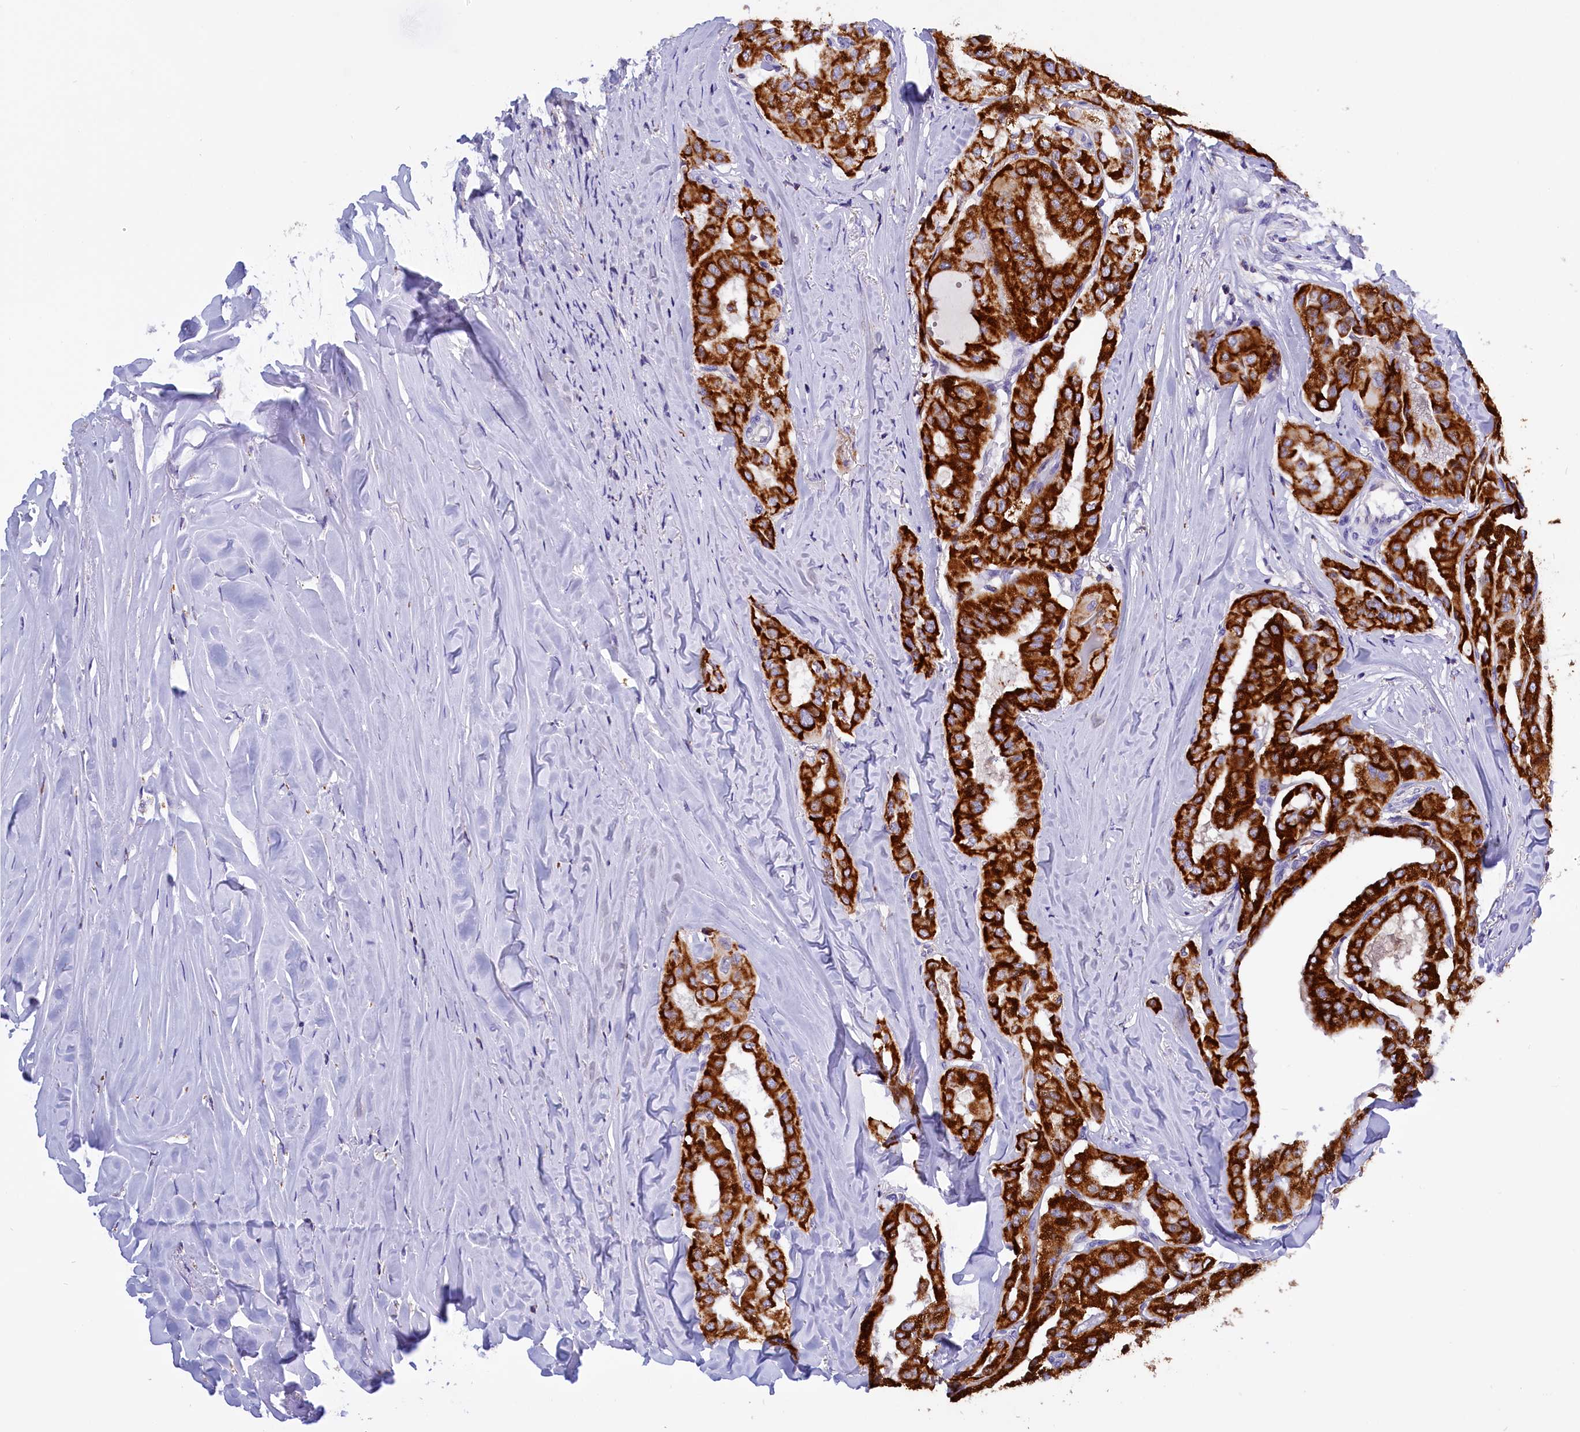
{"staining": {"intensity": "strong", "quantity": ">75%", "location": "cytoplasmic/membranous"}, "tissue": "thyroid cancer", "cell_type": "Tumor cells", "image_type": "cancer", "snomed": [{"axis": "morphology", "description": "Papillary adenocarcinoma, NOS"}, {"axis": "topography", "description": "Thyroid gland"}], "caption": "Strong cytoplasmic/membranous staining for a protein is present in approximately >75% of tumor cells of thyroid papillary adenocarcinoma using immunohistochemistry.", "gene": "ABAT", "patient": {"sex": "female", "age": 59}}